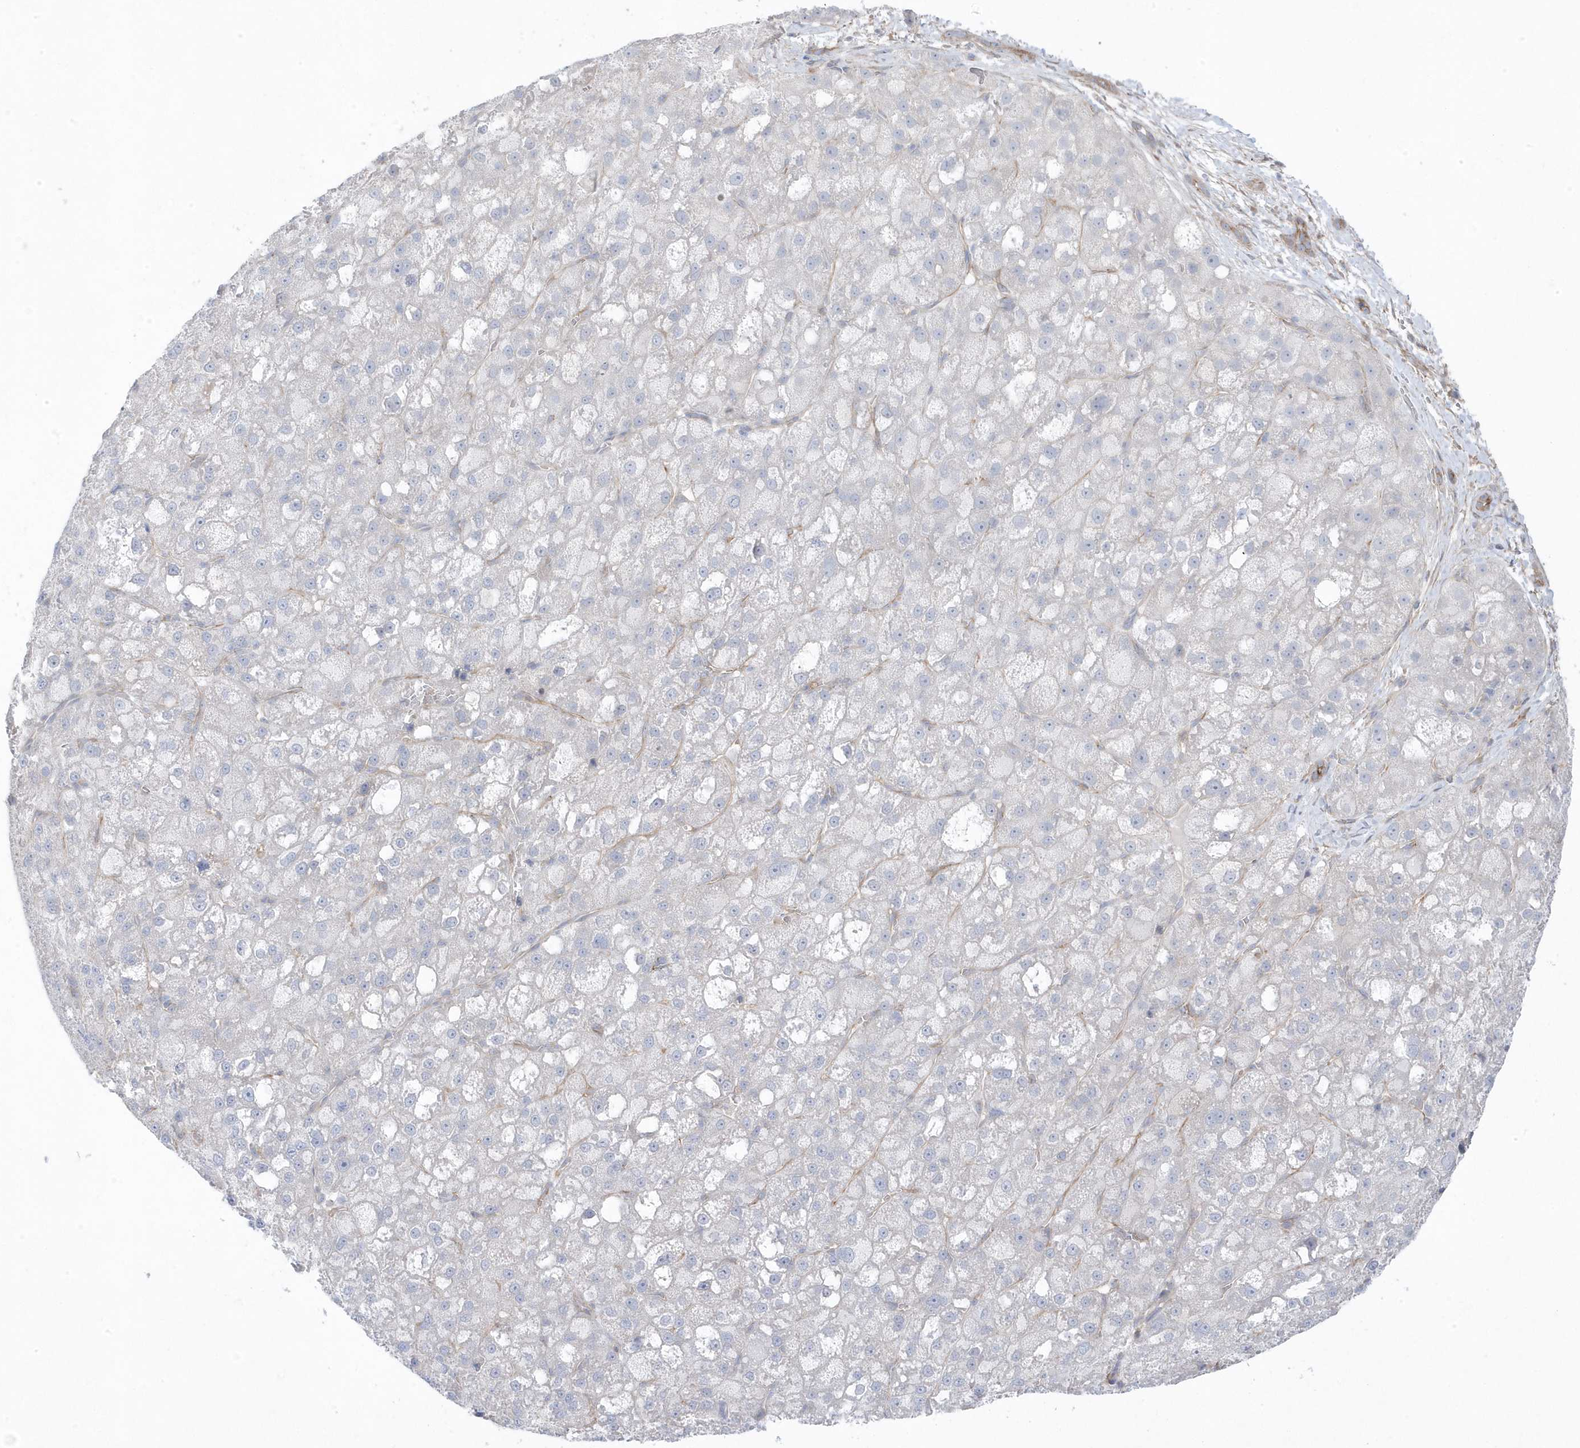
{"staining": {"intensity": "negative", "quantity": "none", "location": "none"}, "tissue": "liver cancer", "cell_type": "Tumor cells", "image_type": "cancer", "snomed": [{"axis": "morphology", "description": "Carcinoma, Hepatocellular, NOS"}, {"axis": "topography", "description": "Liver"}], "caption": "Tumor cells show no significant positivity in liver hepatocellular carcinoma.", "gene": "ANAPC1", "patient": {"sex": "male", "age": 57}}